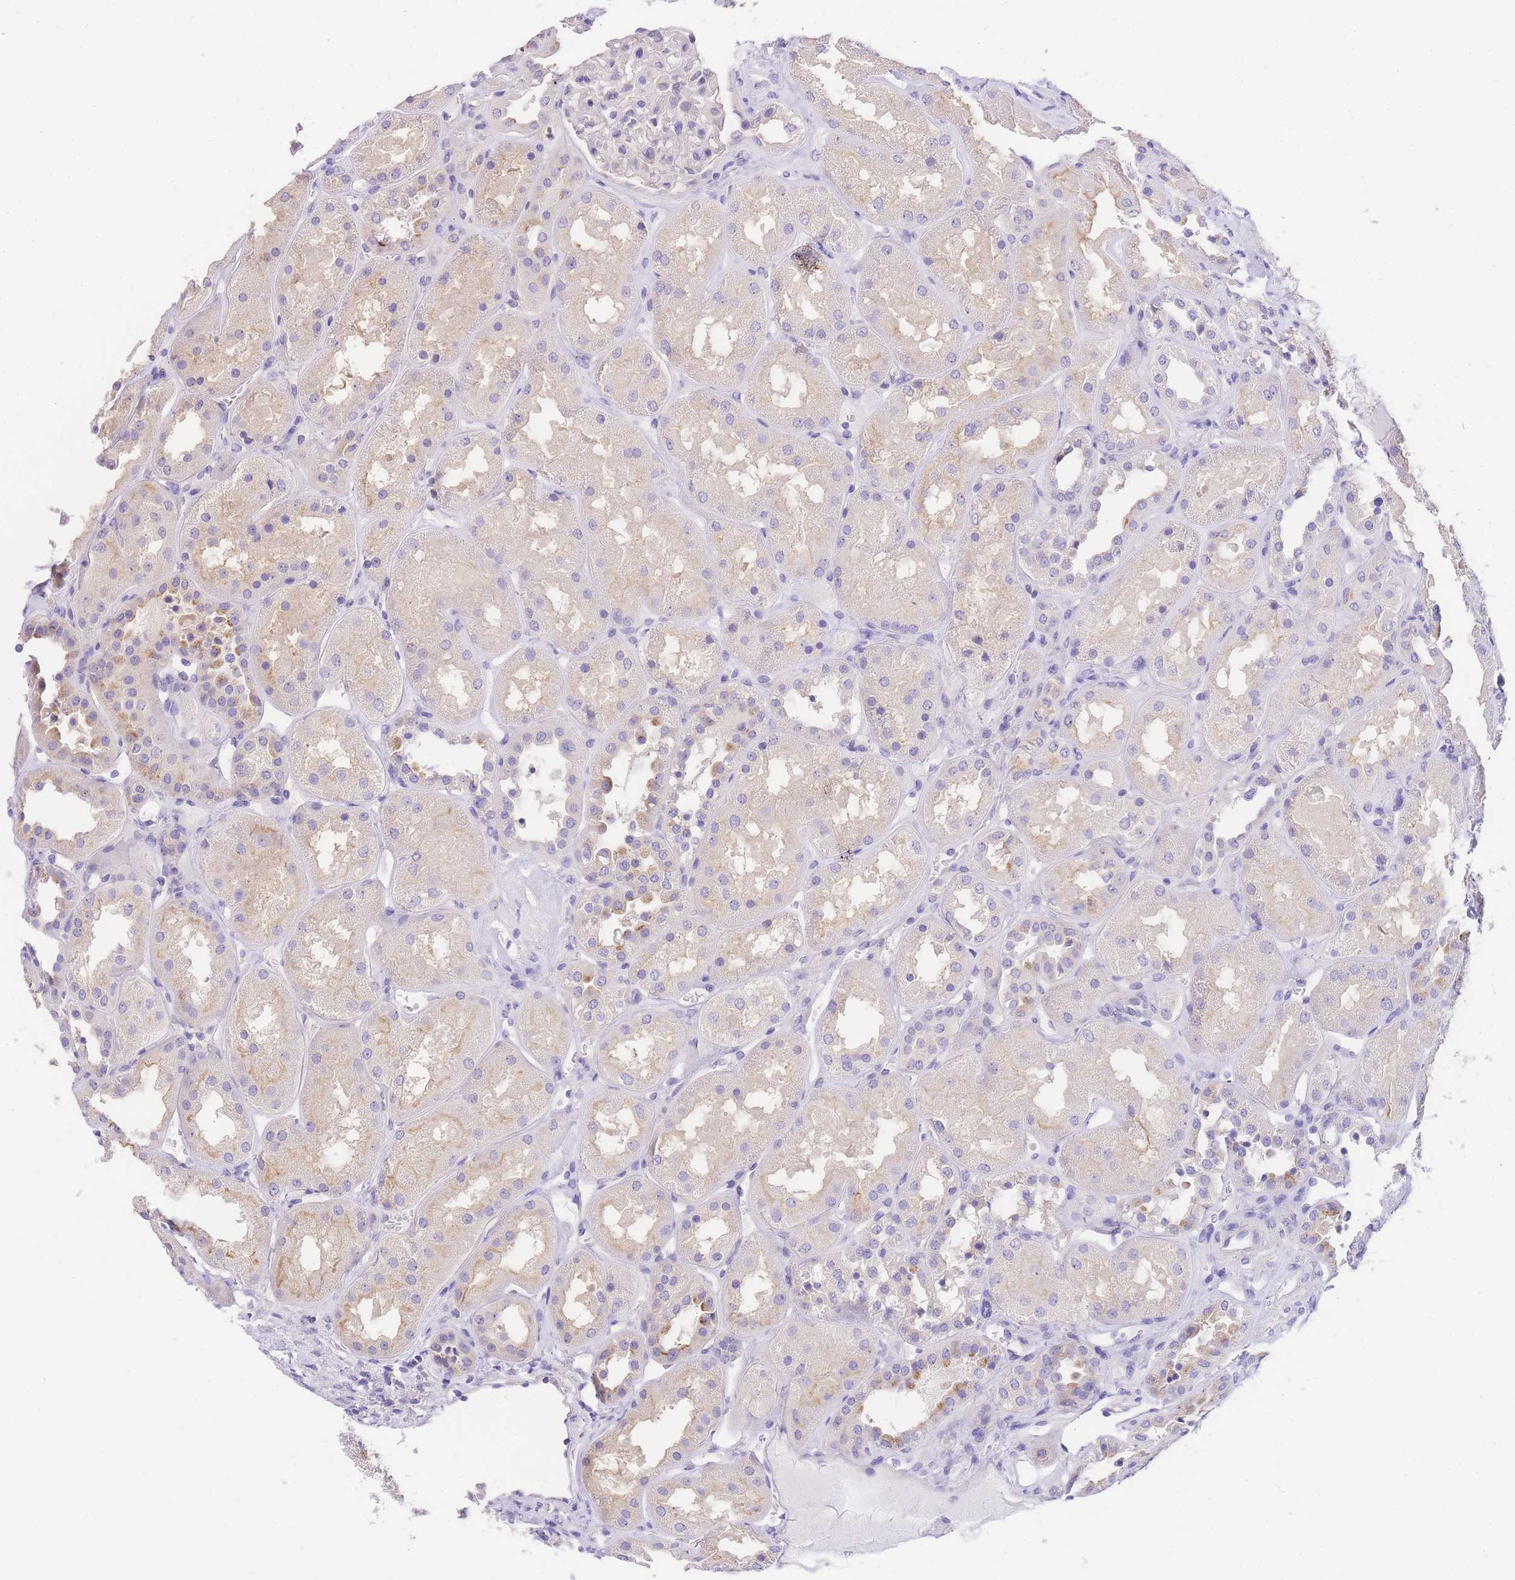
{"staining": {"intensity": "negative", "quantity": "none", "location": "none"}, "tissue": "kidney", "cell_type": "Cells in glomeruli", "image_type": "normal", "snomed": [{"axis": "morphology", "description": "Normal tissue, NOS"}, {"axis": "topography", "description": "Kidney"}], "caption": "Immunohistochemical staining of normal kidney shows no significant staining in cells in glomeruli.", "gene": "EPN2", "patient": {"sex": "male", "age": 70}}